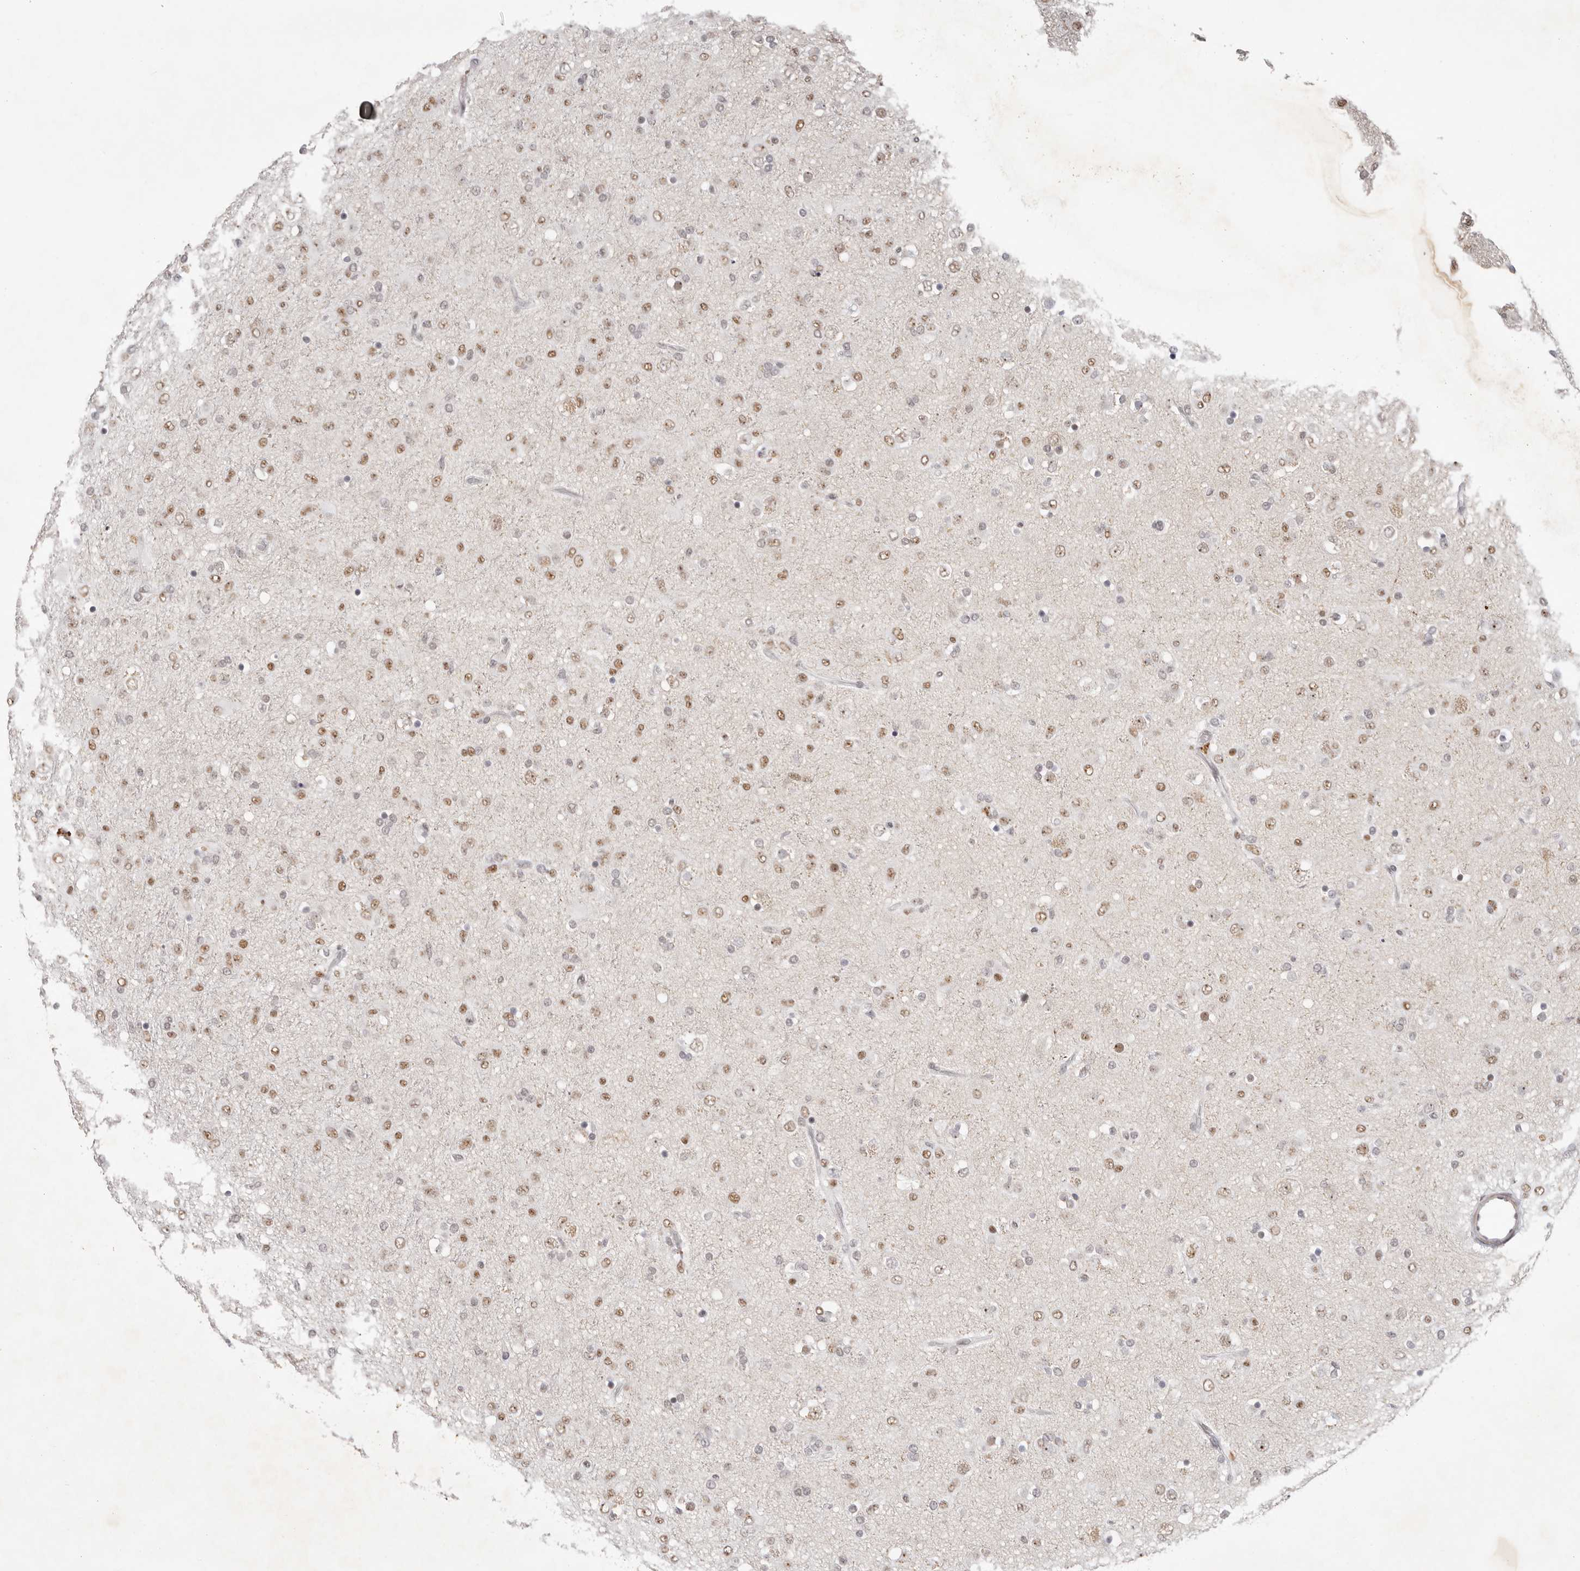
{"staining": {"intensity": "moderate", "quantity": "25%-75%", "location": "nuclear"}, "tissue": "glioma", "cell_type": "Tumor cells", "image_type": "cancer", "snomed": [{"axis": "morphology", "description": "Glioma, malignant, Low grade"}, {"axis": "topography", "description": "Brain"}], "caption": "High-power microscopy captured an IHC photomicrograph of glioma, revealing moderate nuclear staining in approximately 25%-75% of tumor cells.", "gene": "LARP7", "patient": {"sex": "male", "age": 65}}